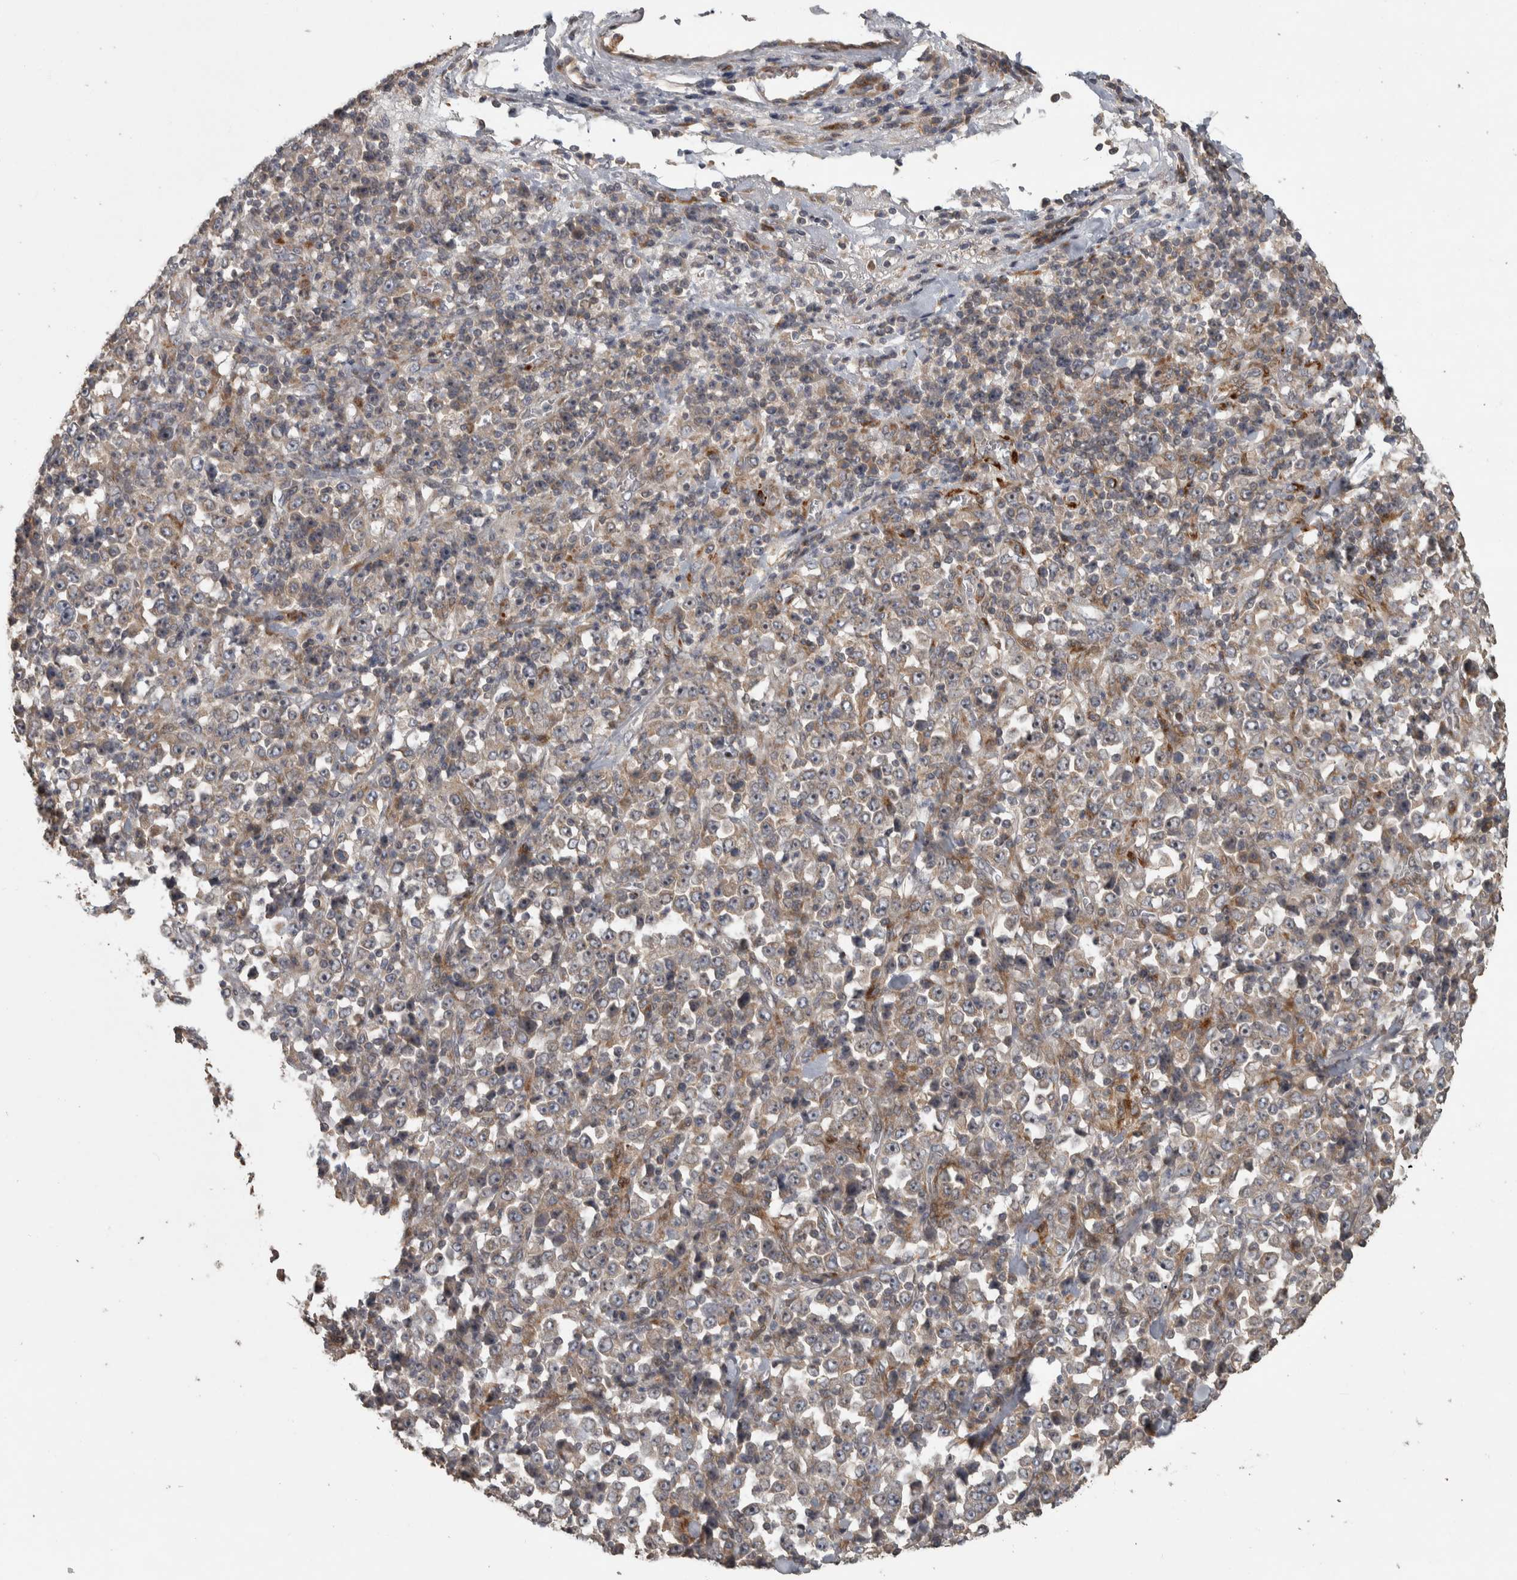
{"staining": {"intensity": "weak", "quantity": "25%-75%", "location": "cytoplasmic/membranous"}, "tissue": "stomach cancer", "cell_type": "Tumor cells", "image_type": "cancer", "snomed": [{"axis": "morphology", "description": "Normal tissue, NOS"}, {"axis": "morphology", "description": "Adenocarcinoma, NOS"}, {"axis": "topography", "description": "Stomach, upper"}, {"axis": "topography", "description": "Stomach"}], "caption": "Immunohistochemical staining of stomach cancer (adenocarcinoma) shows low levels of weak cytoplasmic/membranous positivity in approximately 25%-75% of tumor cells.", "gene": "ERAL1", "patient": {"sex": "male", "age": 59}}